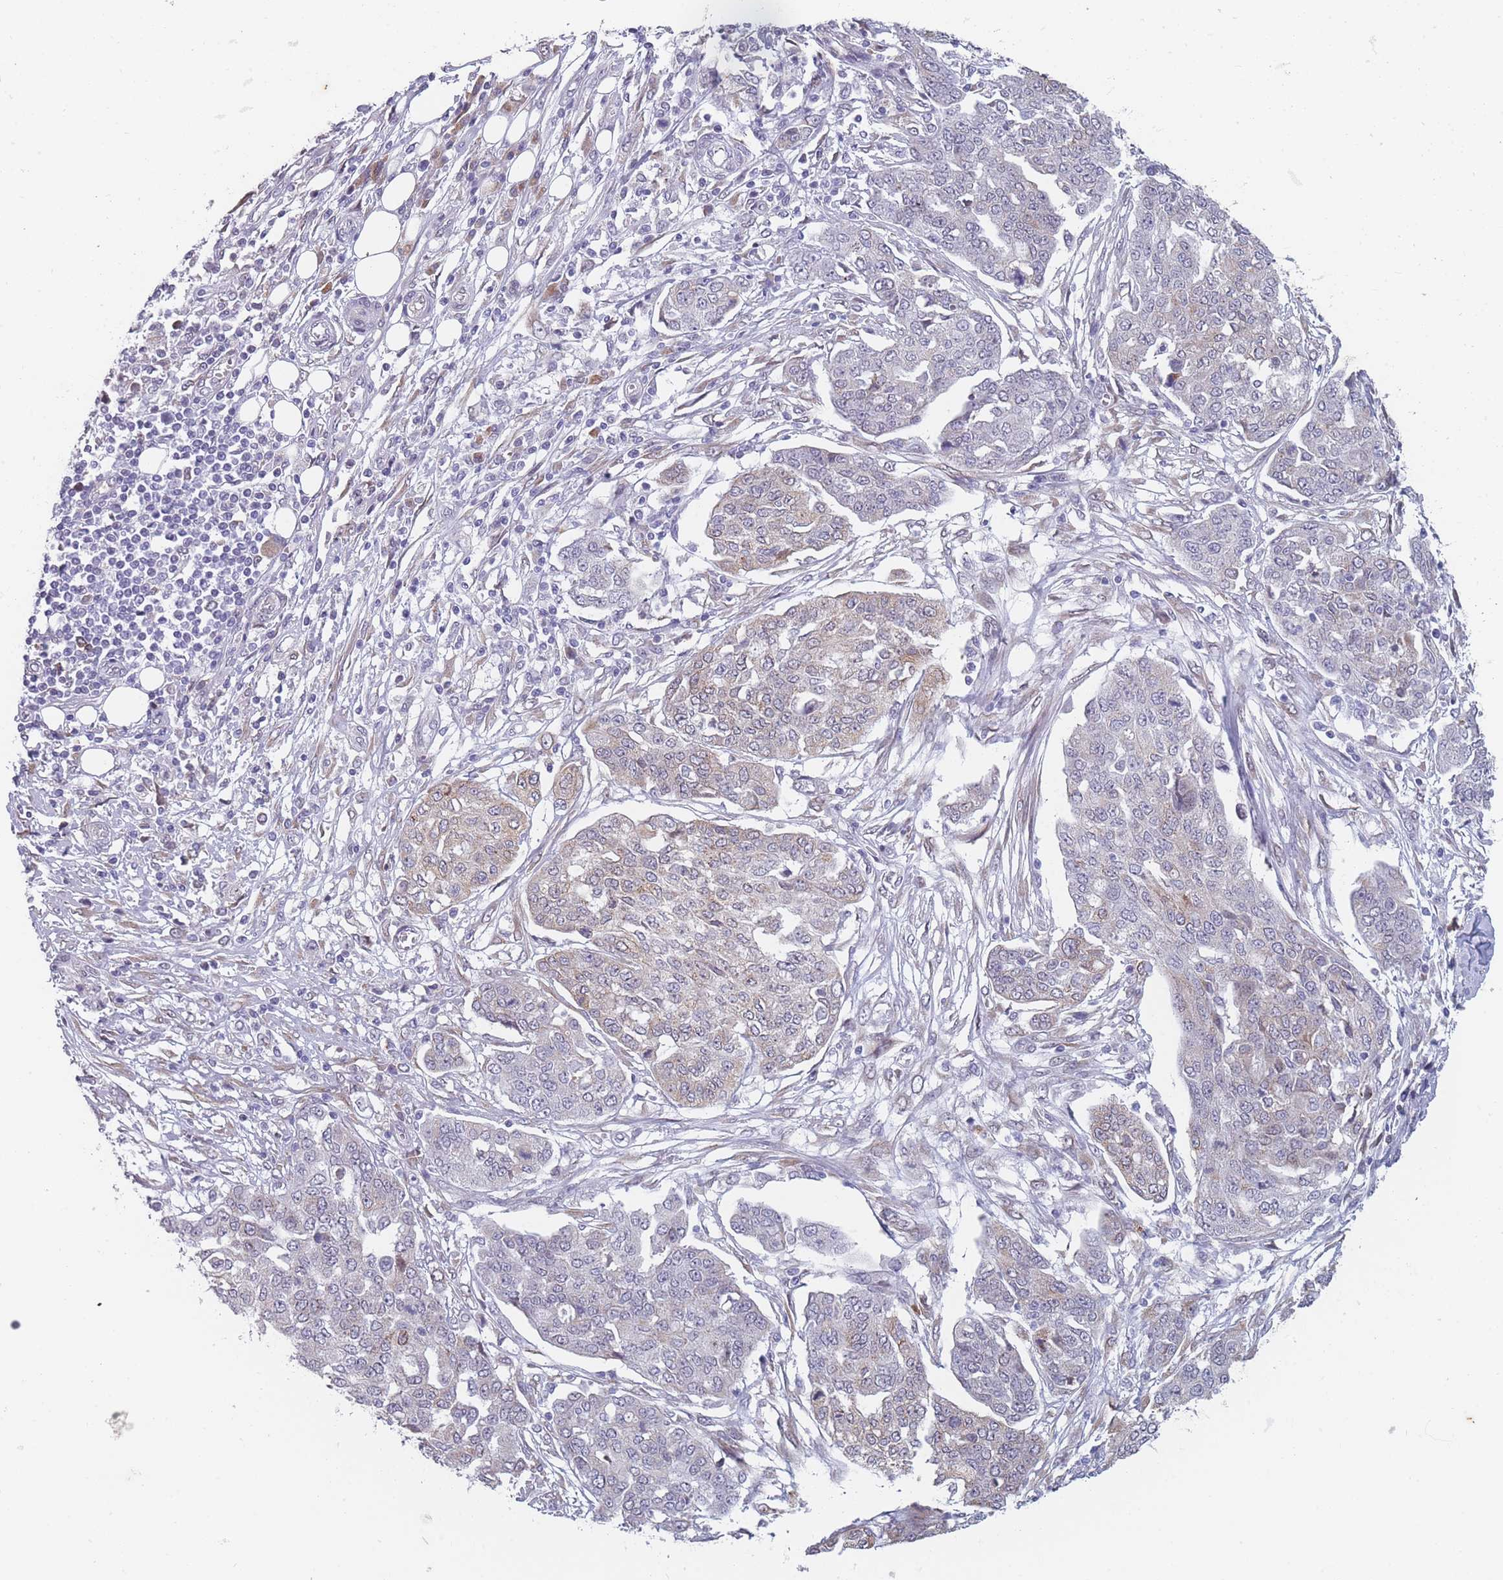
{"staining": {"intensity": "negative", "quantity": "none", "location": "none"}, "tissue": "ovarian cancer", "cell_type": "Tumor cells", "image_type": "cancer", "snomed": [{"axis": "morphology", "description": "Cystadenocarcinoma, serous, NOS"}, {"axis": "topography", "description": "Soft tissue"}, {"axis": "topography", "description": "Ovary"}], "caption": "The photomicrograph demonstrates no staining of tumor cells in serous cystadenocarcinoma (ovarian).", "gene": "TMED10", "patient": {"sex": "female", "age": 57}}